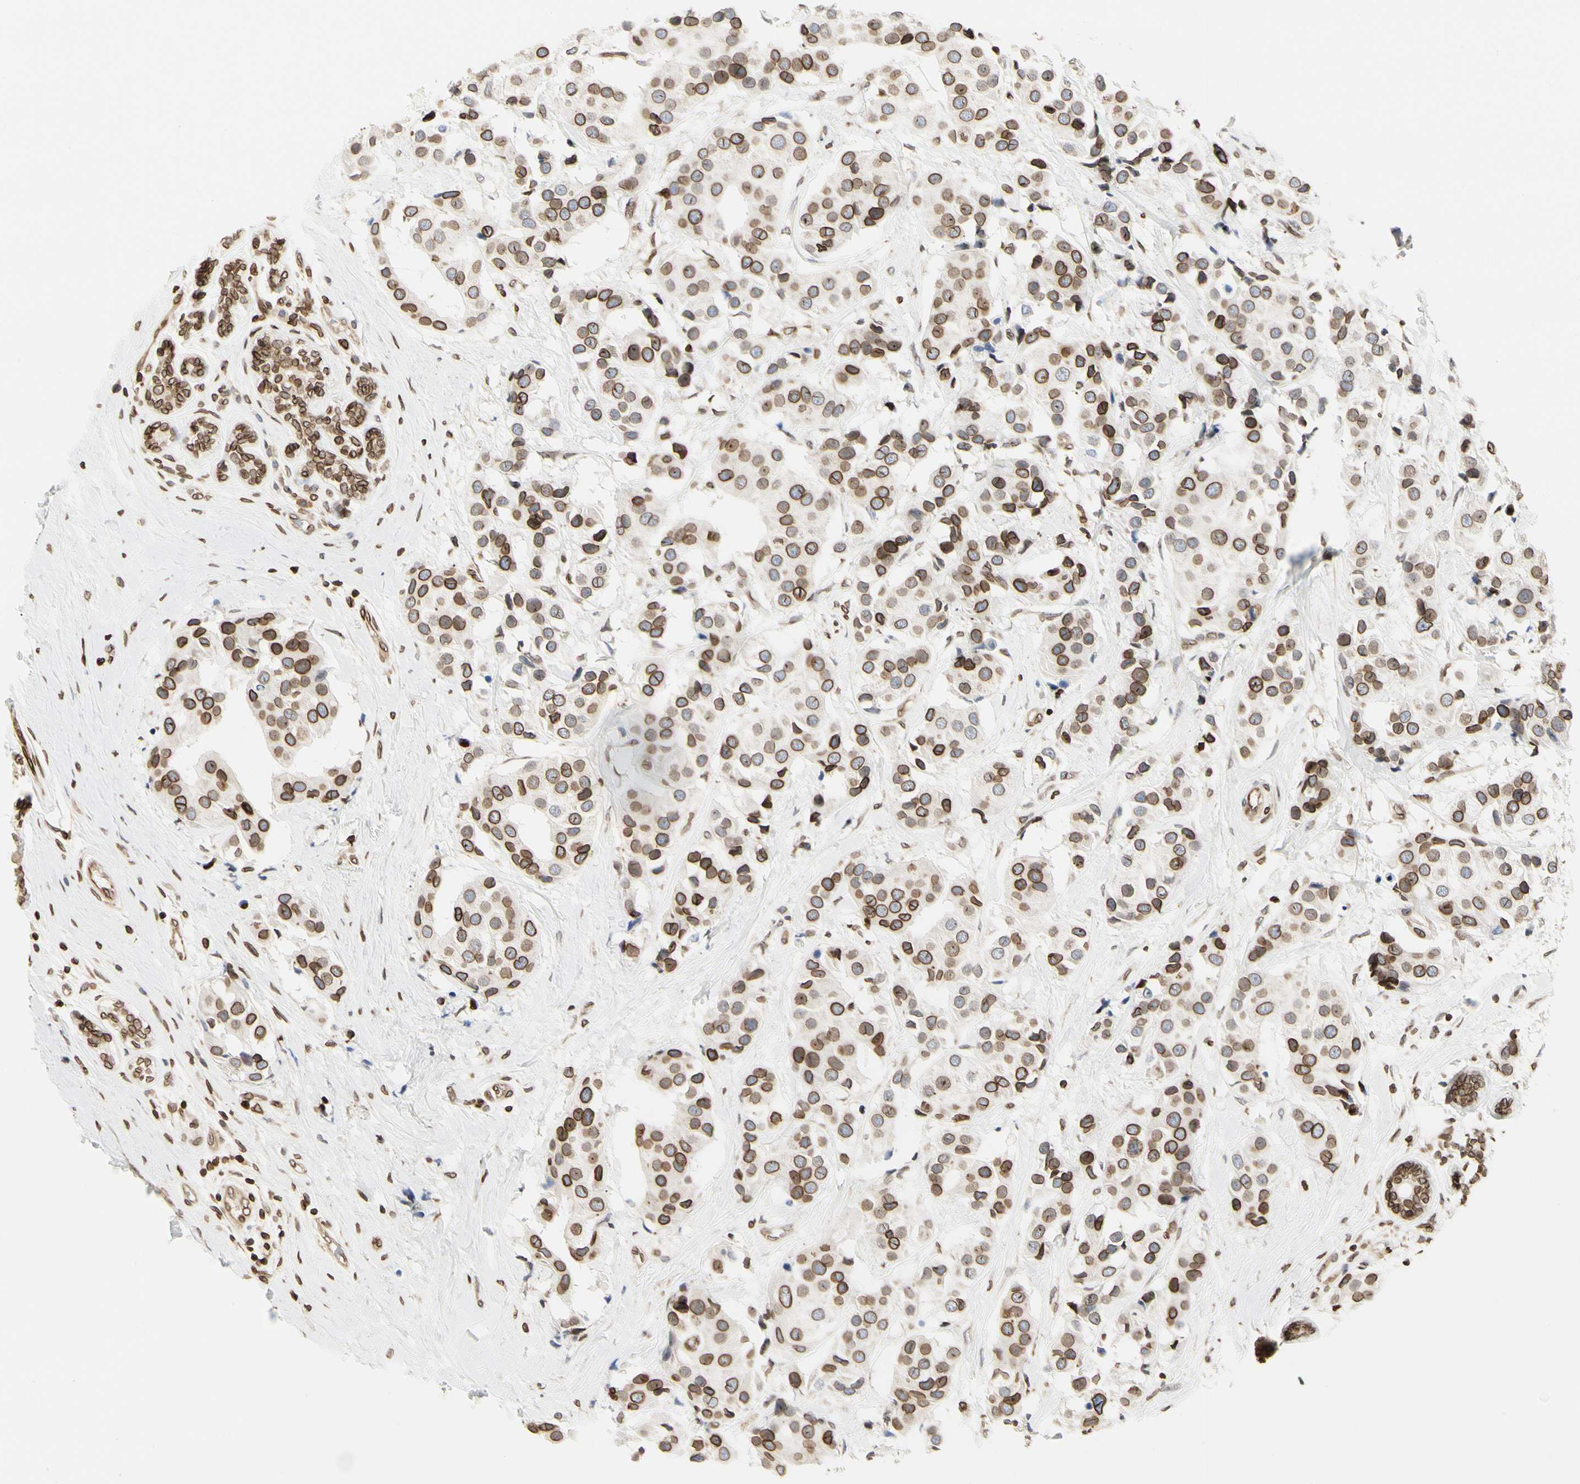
{"staining": {"intensity": "strong", "quantity": ">75%", "location": "cytoplasmic/membranous,nuclear"}, "tissue": "breast cancer", "cell_type": "Tumor cells", "image_type": "cancer", "snomed": [{"axis": "morphology", "description": "Normal tissue, NOS"}, {"axis": "morphology", "description": "Duct carcinoma"}, {"axis": "topography", "description": "Breast"}], "caption": "Breast invasive ductal carcinoma tissue exhibits strong cytoplasmic/membranous and nuclear staining in about >75% of tumor cells, visualized by immunohistochemistry.", "gene": "TMPO", "patient": {"sex": "female", "age": 39}}